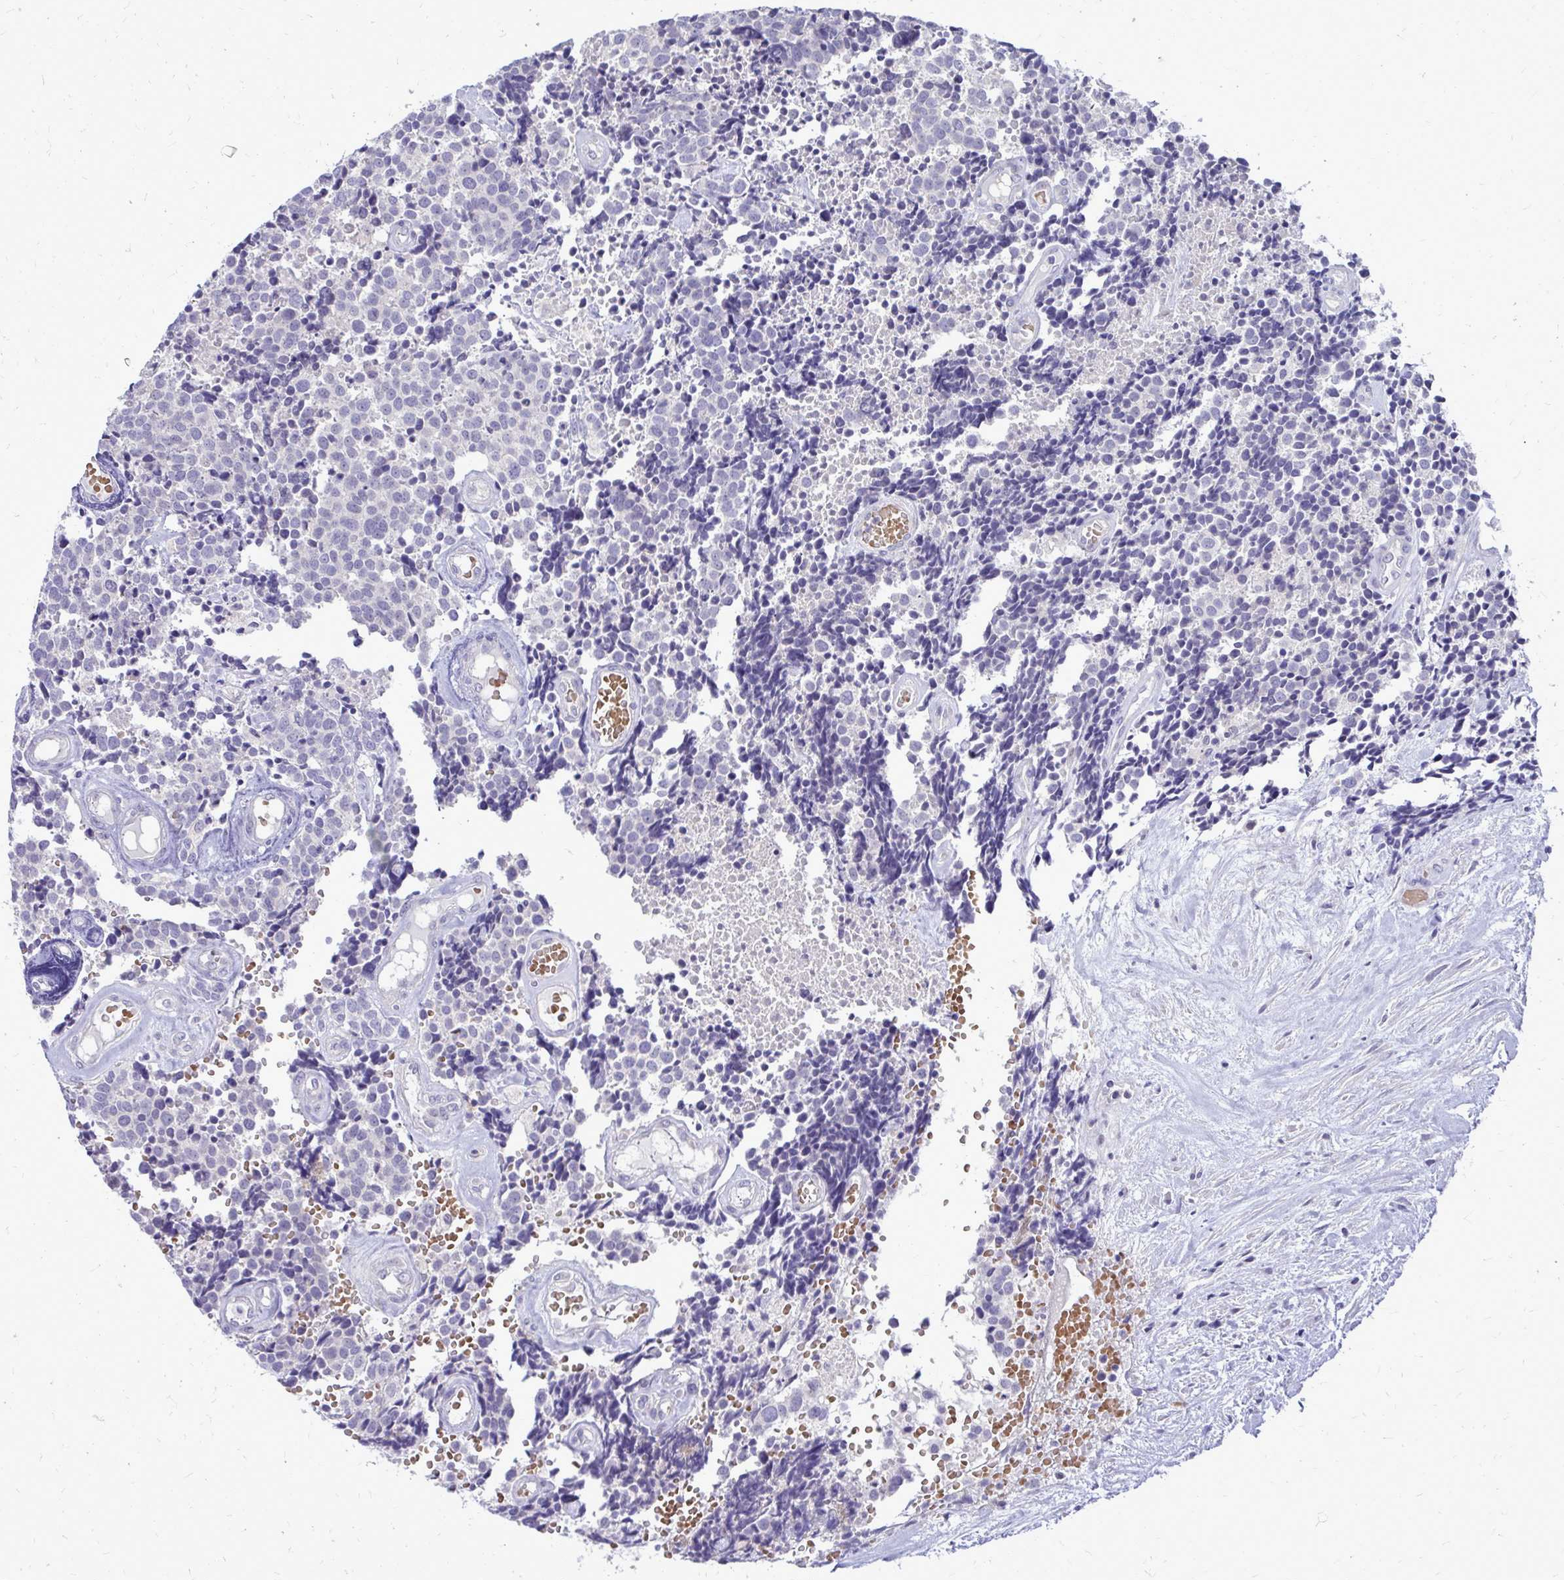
{"staining": {"intensity": "negative", "quantity": "none", "location": "none"}, "tissue": "carcinoid", "cell_type": "Tumor cells", "image_type": "cancer", "snomed": [{"axis": "morphology", "description": "Carcinoid, malignant, NOS"}, {"axis": "topography", "description": "Skin"}], "caption": "Photomicrograph shows no significant protein expression in tumor cells of carcinoid.", "gene": "DPY19L1", "patient": {"sex": "female", "age": 79}}